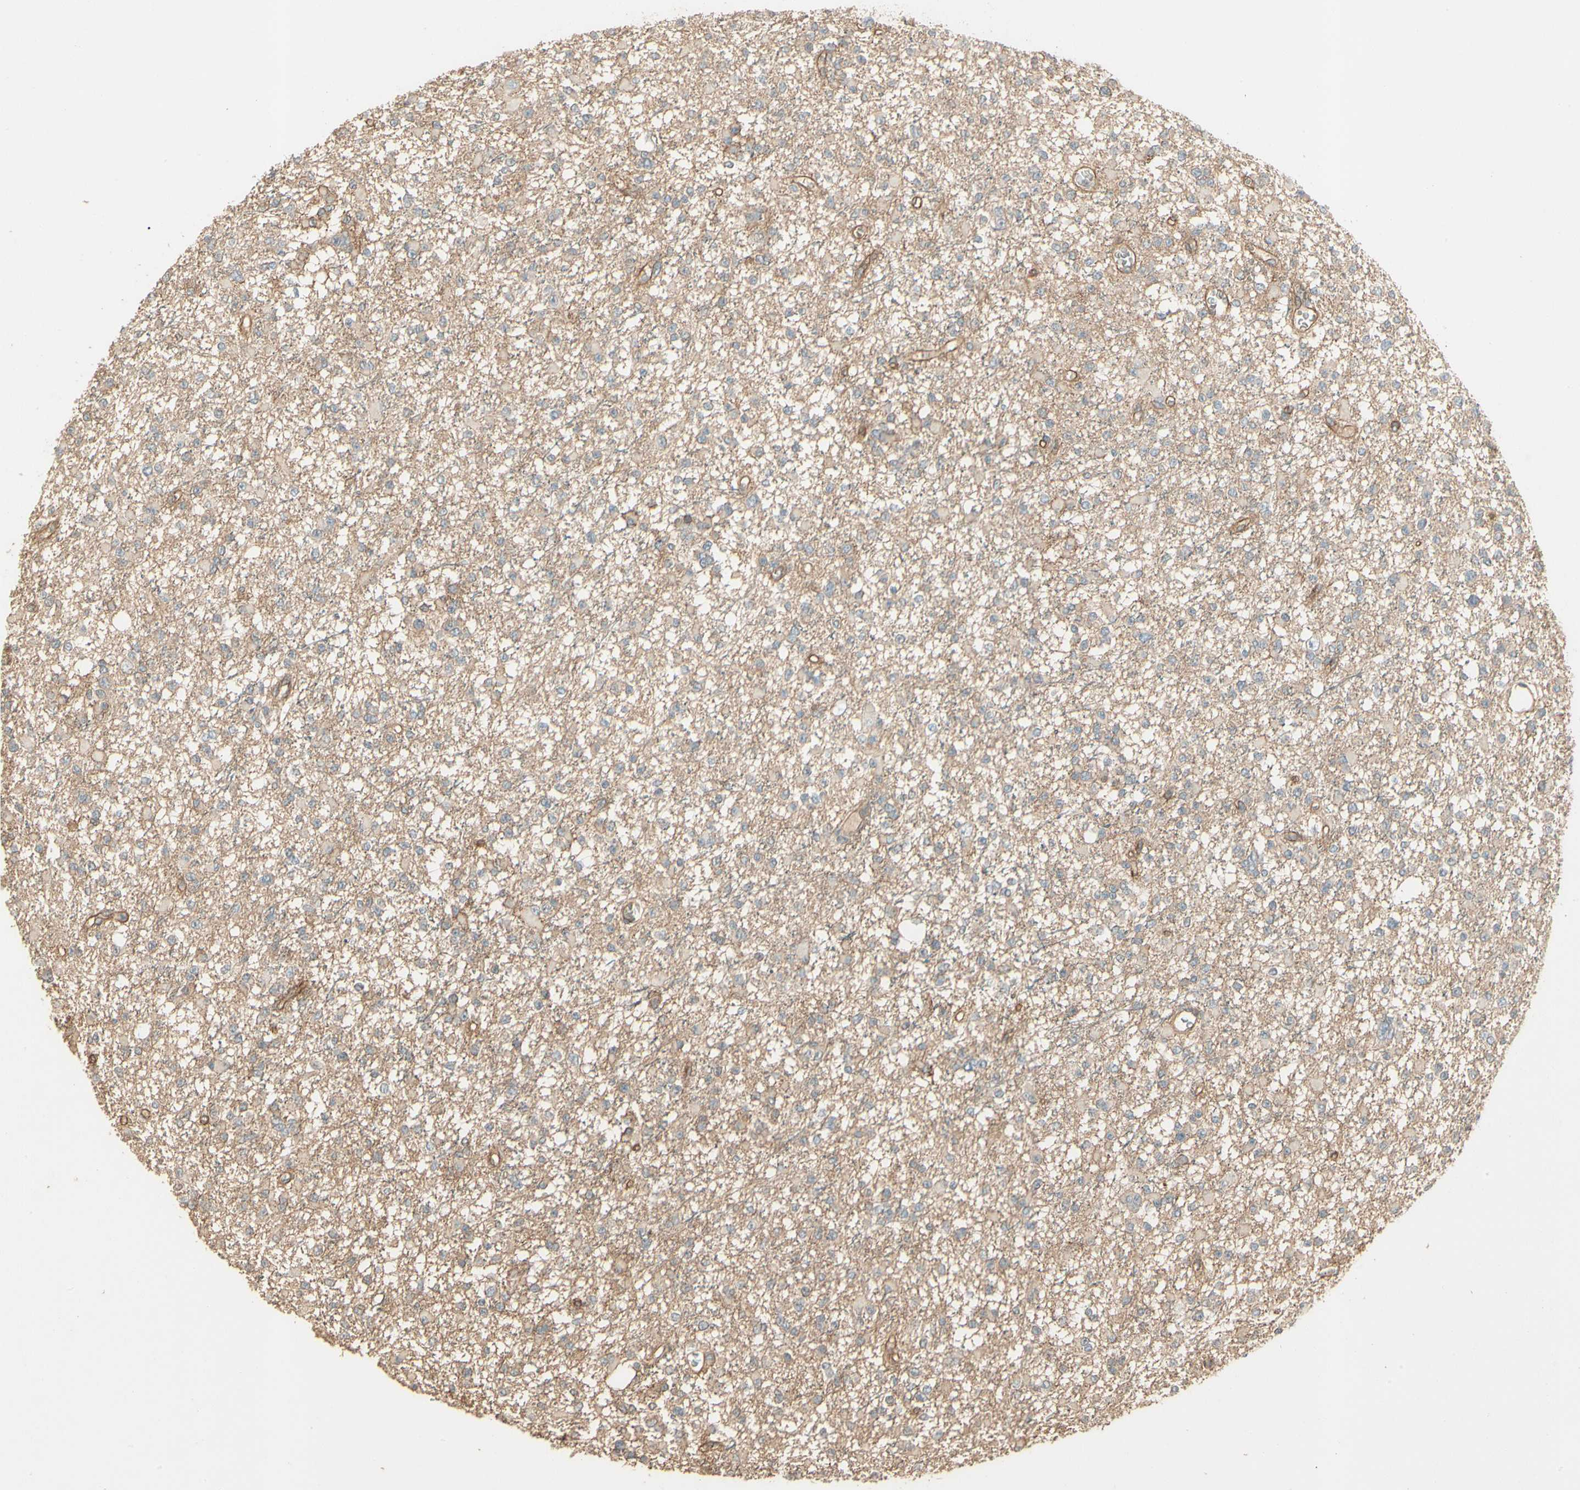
{"staining": {"intensity": "negative", "quantity": "none", "location": "none"}, "tissue": "glioma", "cell_type": "Tumor cells", "image_type": "cancer", "snomed": [{"axis": "morphology", "description": "Glioma, malignant, Low grade"}, {"axis": "topography", "description": "Brain"}], "caption": "IHC photomicrograph of malignant glioma (low-grade) stained for a protein (brown), which demonstrates no staining in tumor cells.", "gene": "RNF180", "patient": {"sex": "female", "age": 22}}